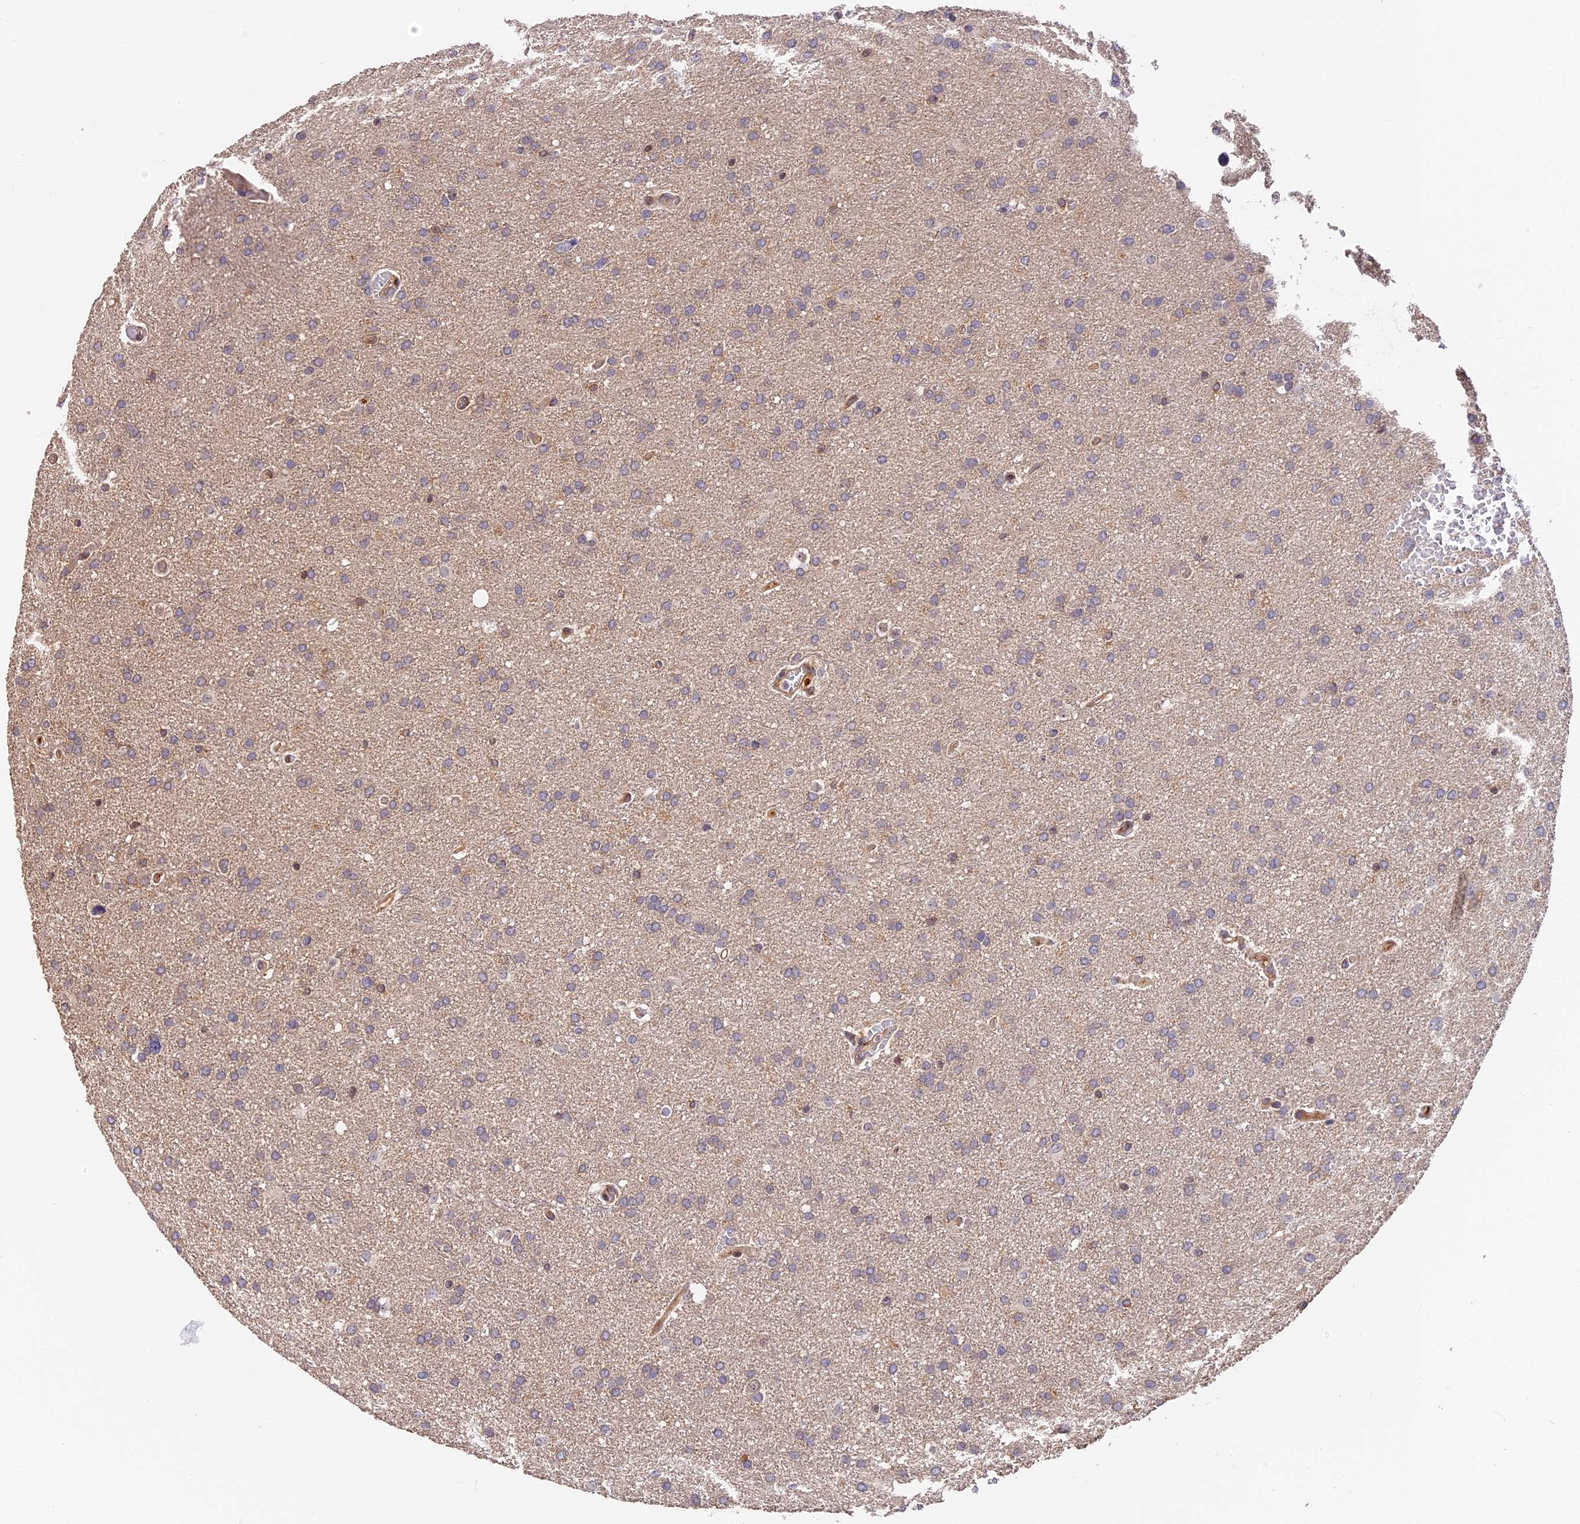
{"staining": {"intensity": "negative", "quantity": "none", "location": "none"}, "tissue": "glioma", "cell_type": "Tumor cells", "image_type": "cancer", "snomed": [{"axis": "morphology", "description": "Glioma, malignant, High grade"}, {"axis": "topography", "description": "Cerebral cortex"}], "caption": "This is an immunohistochemistry (IHC) histopathology image of human glioma. There is no positivity in tumor cells.", "gene": "ARHGAP17", "patient": {"sex": "female", "age": 36}}